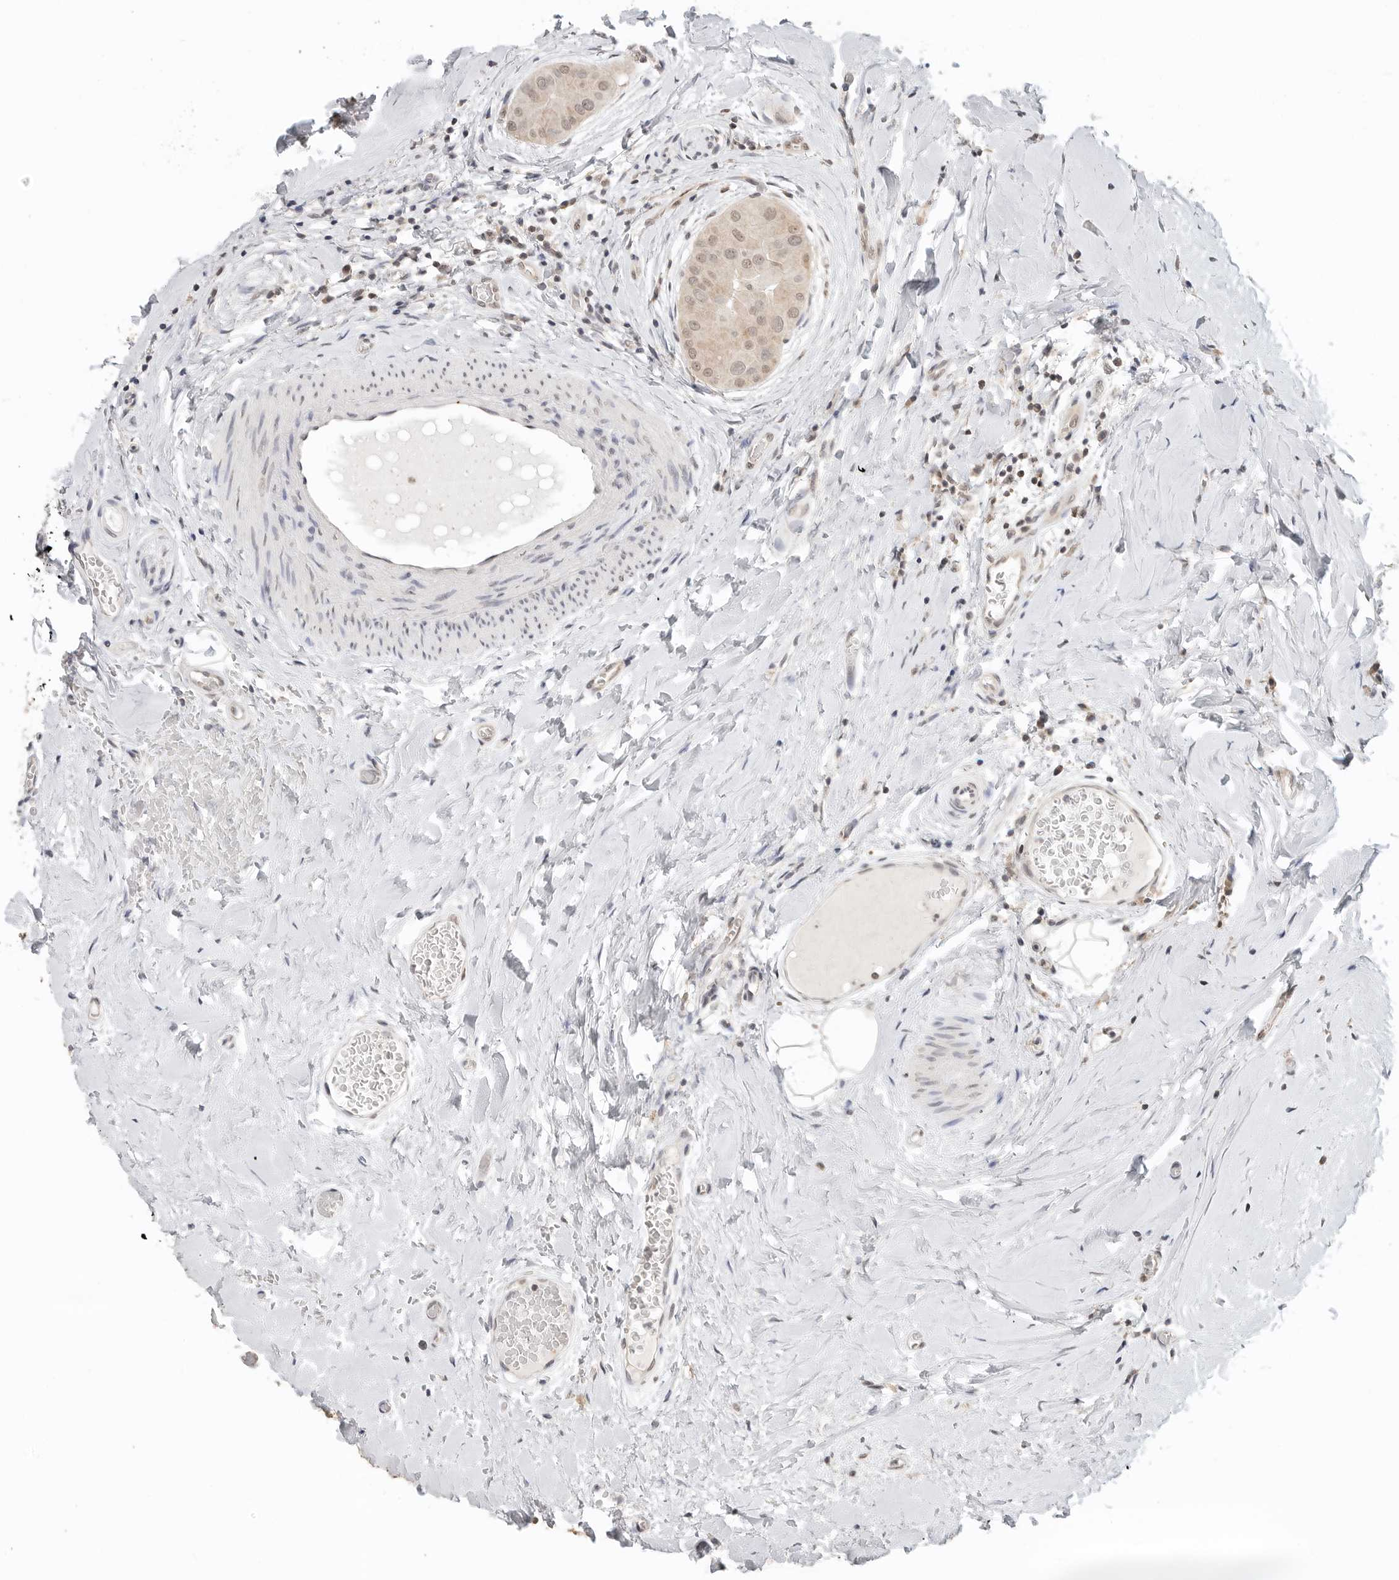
{"staining": {"intensity": "weak", "quantity": ">75%", "location": "cytoplasmic/membranous,nuclear"}, "tissue": "thyroid cancer", "cell_type": "Tumor cells", "image_type": "cancer", "snomed": [{"axis": "morphology", "description": "Papillary adenocarcinoma, NOS"}, {"axis": "topography", "description": "Thyroid gland"}], "caption": "Approximately >75% of tumor cells in human thyroid papillary adenocarcinoma display weak cytoplasmic/membranous and nuclear protein positivity as visualized by brown immunohistochemical staining.", "gene": "METAP1", "patient": {"sex": "male", "age": 33}}